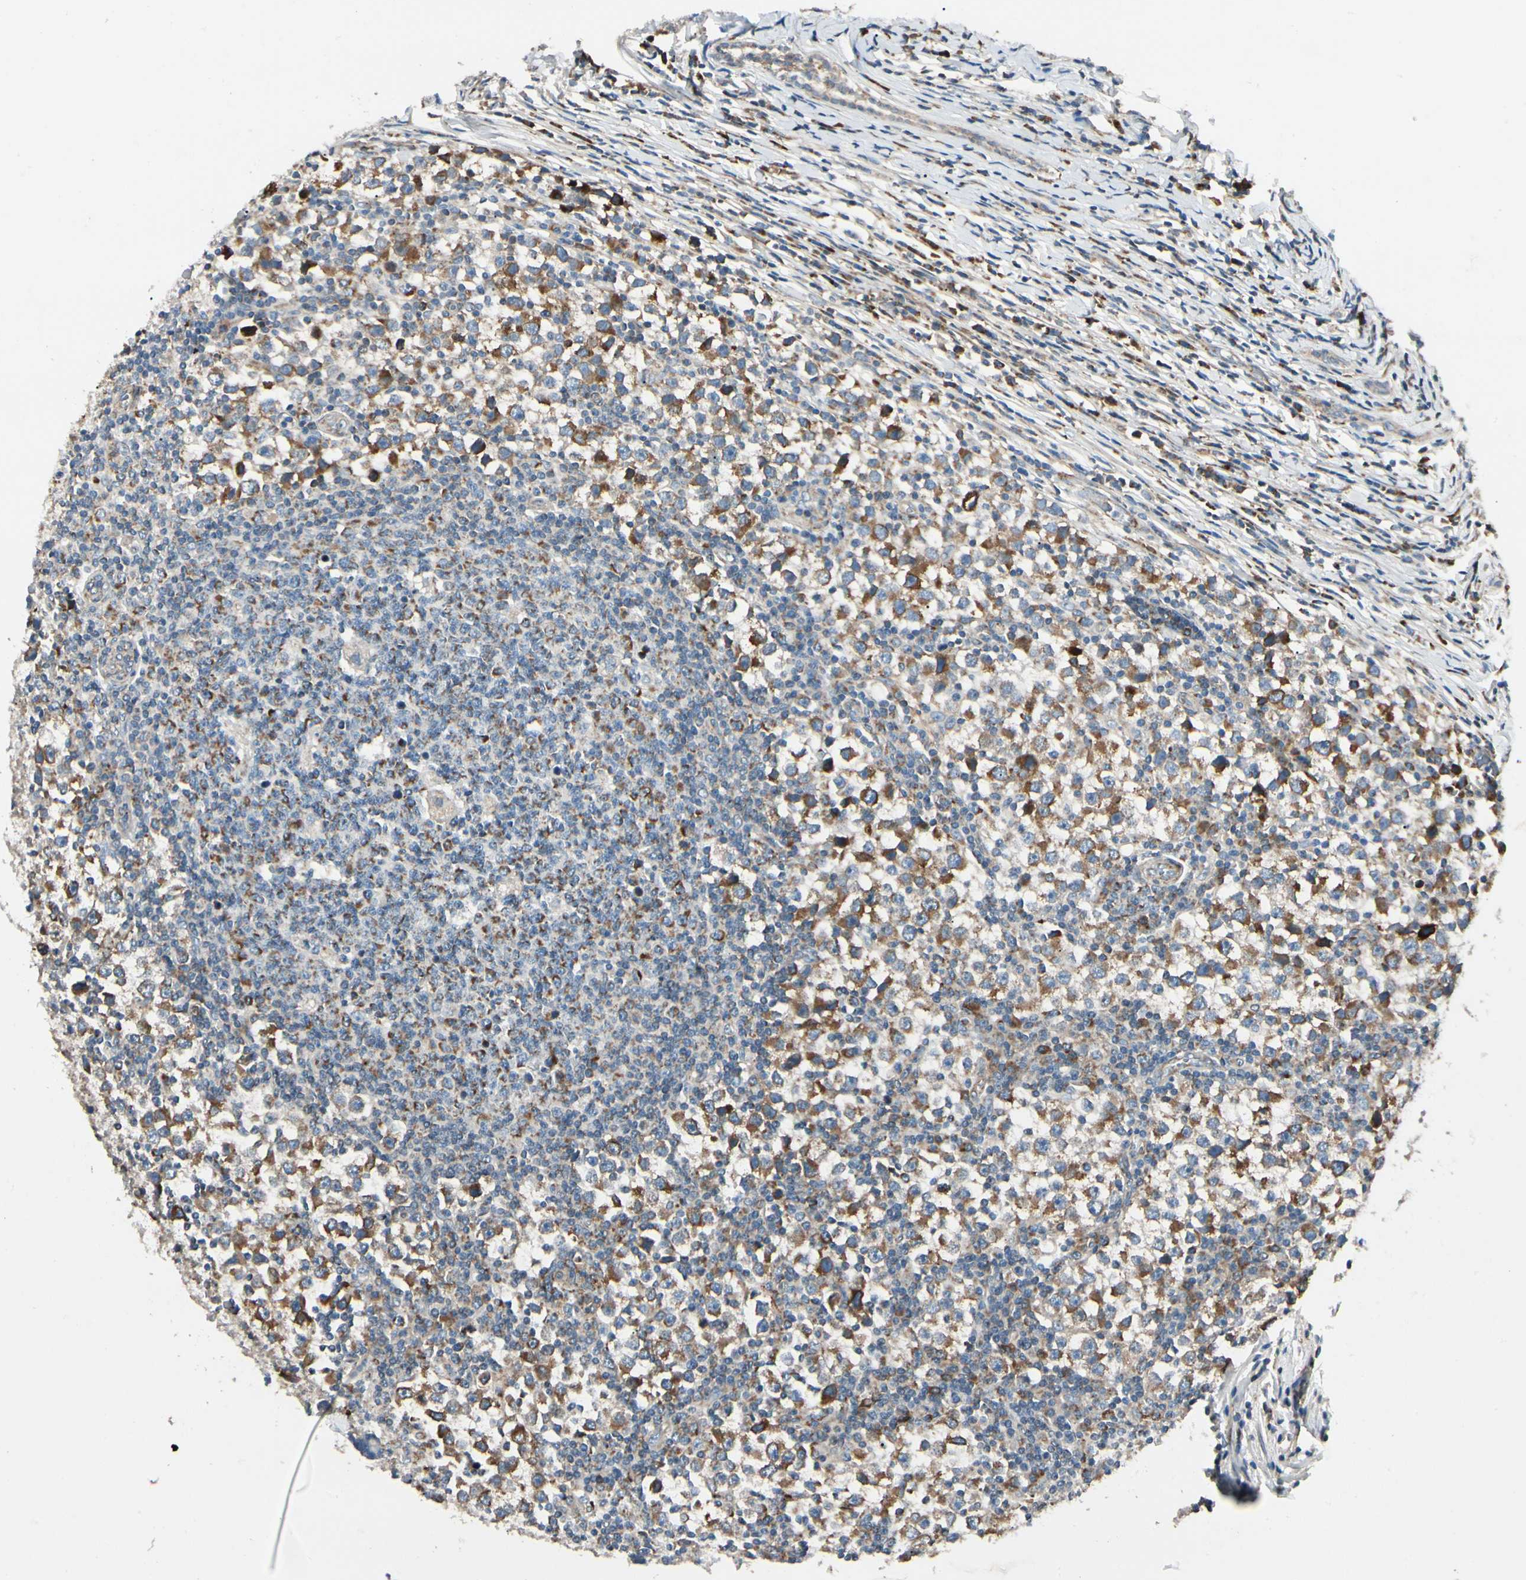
{"staining": {"intensity": "moderate", "quantity": ">75%", "location": "cytoplasmic/membranous"}, "tissue": "testis cancer", "cell_type": "Tumor cells", "image_type": "cancer", "snomed": [{"axis": "morphology", "description": "Seminoma, NOS"}, {"axis": "topography", "description": "Testis"}], "caption": "Protein expression analysis of testis cancer demonstrates moderate cytoplasmic/membranous expression in approximately >75% of tumor cells.", "gene": "MRPL9", "patient": {"sex": "male", "age": 65}}